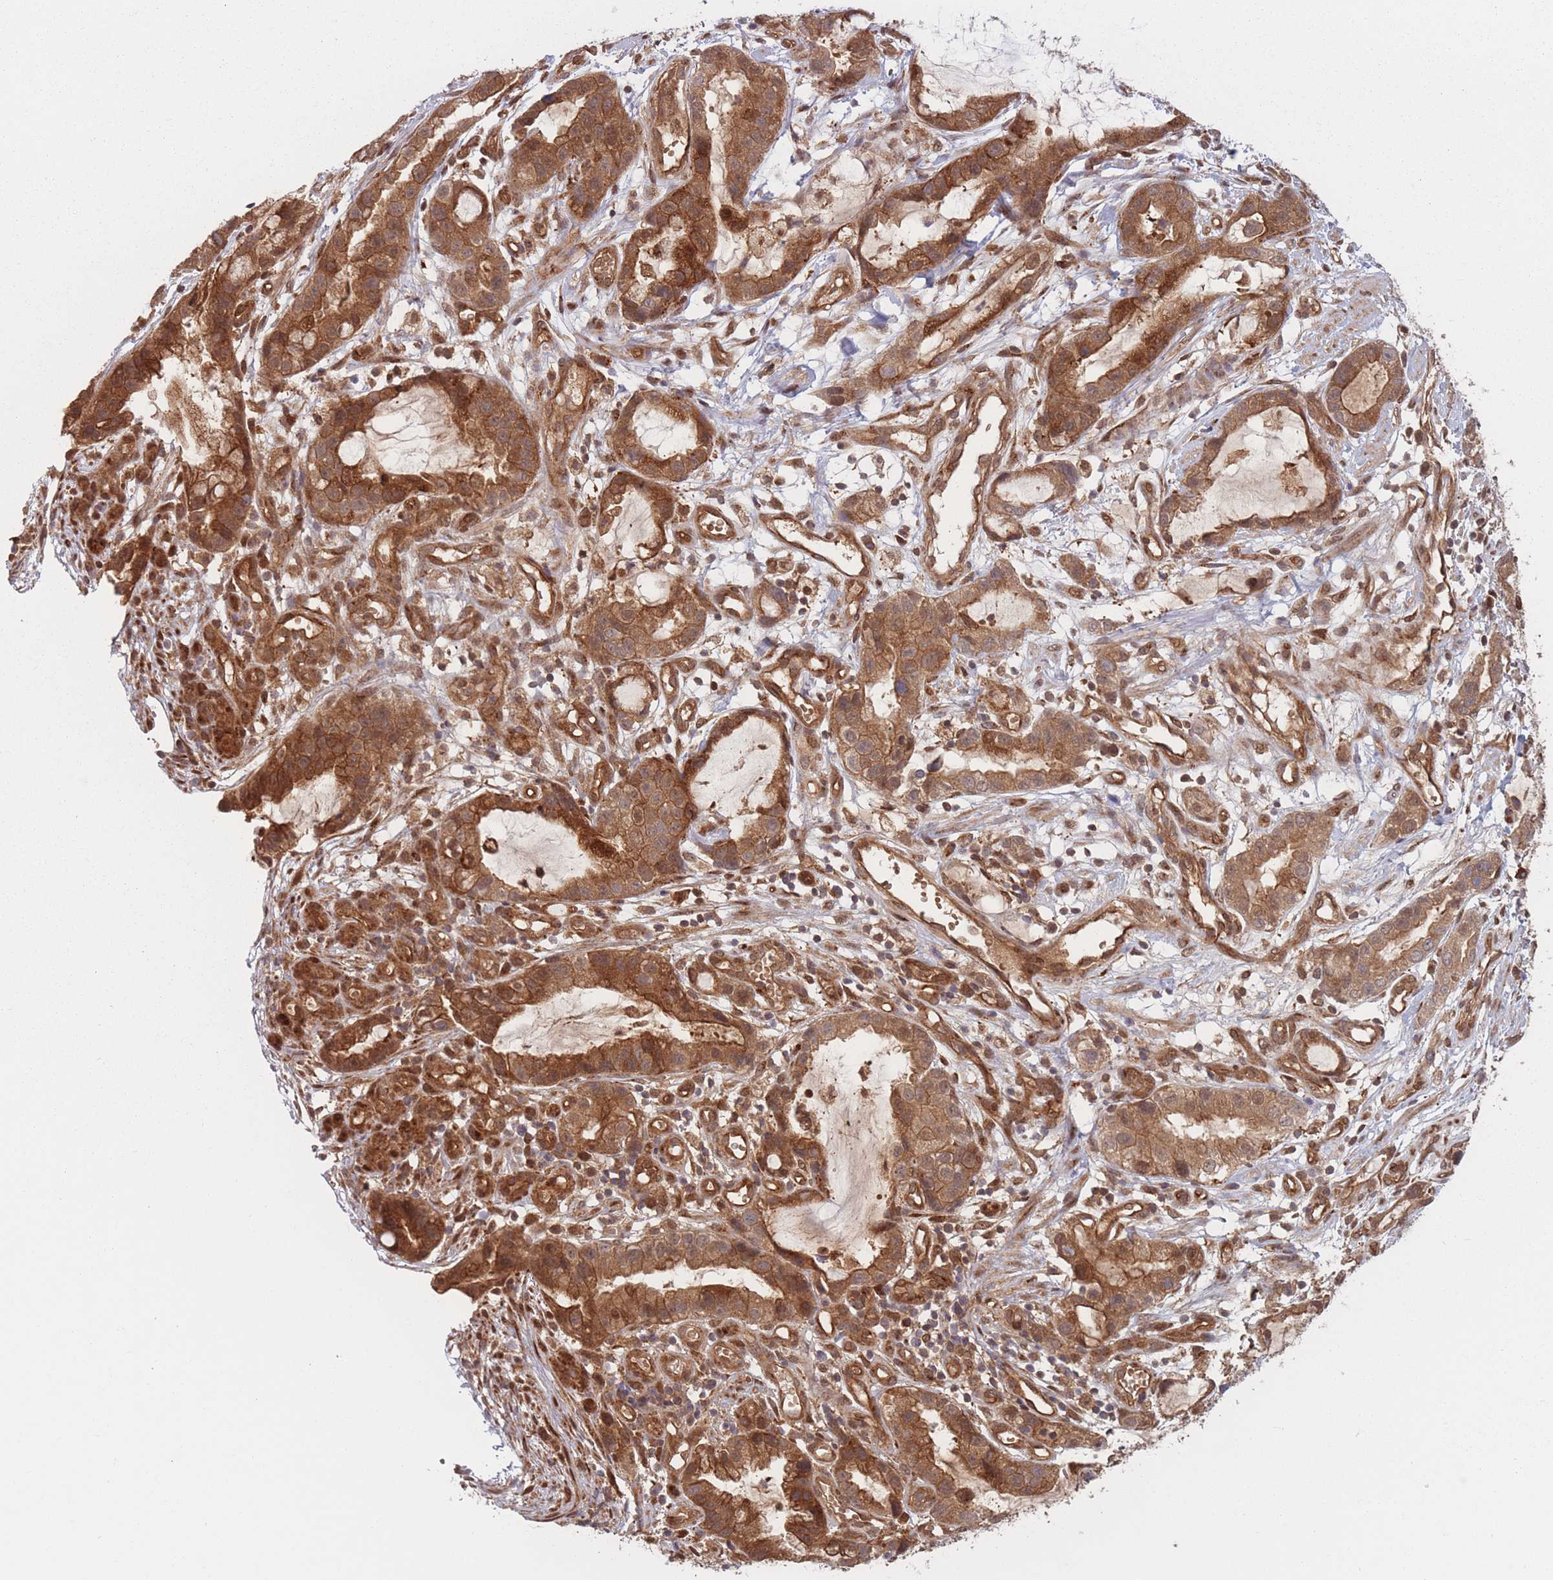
{"staining": {"intensity": "strong", "quantity": ">75%", "location": "cytoplasmic/membranous"}, "tissue": "stomach cancer", "cell_type": "Tumor cells", "image_type": "cancer", "snomed": [{"axis": "morphology", "description": "Adenocarcinoma, NOS"}, {"axis": "topography", "description": "Stomach"}], "caption": "Stomach adenocarcinoma stained with DAB immunohistochemistry (IHC) displays high levels of strong cytoplasmic/membranous expression in approximately >75% of tumor cells.", "gene": "PODXL2", "patient": {"sex": "male", "age": 55}}